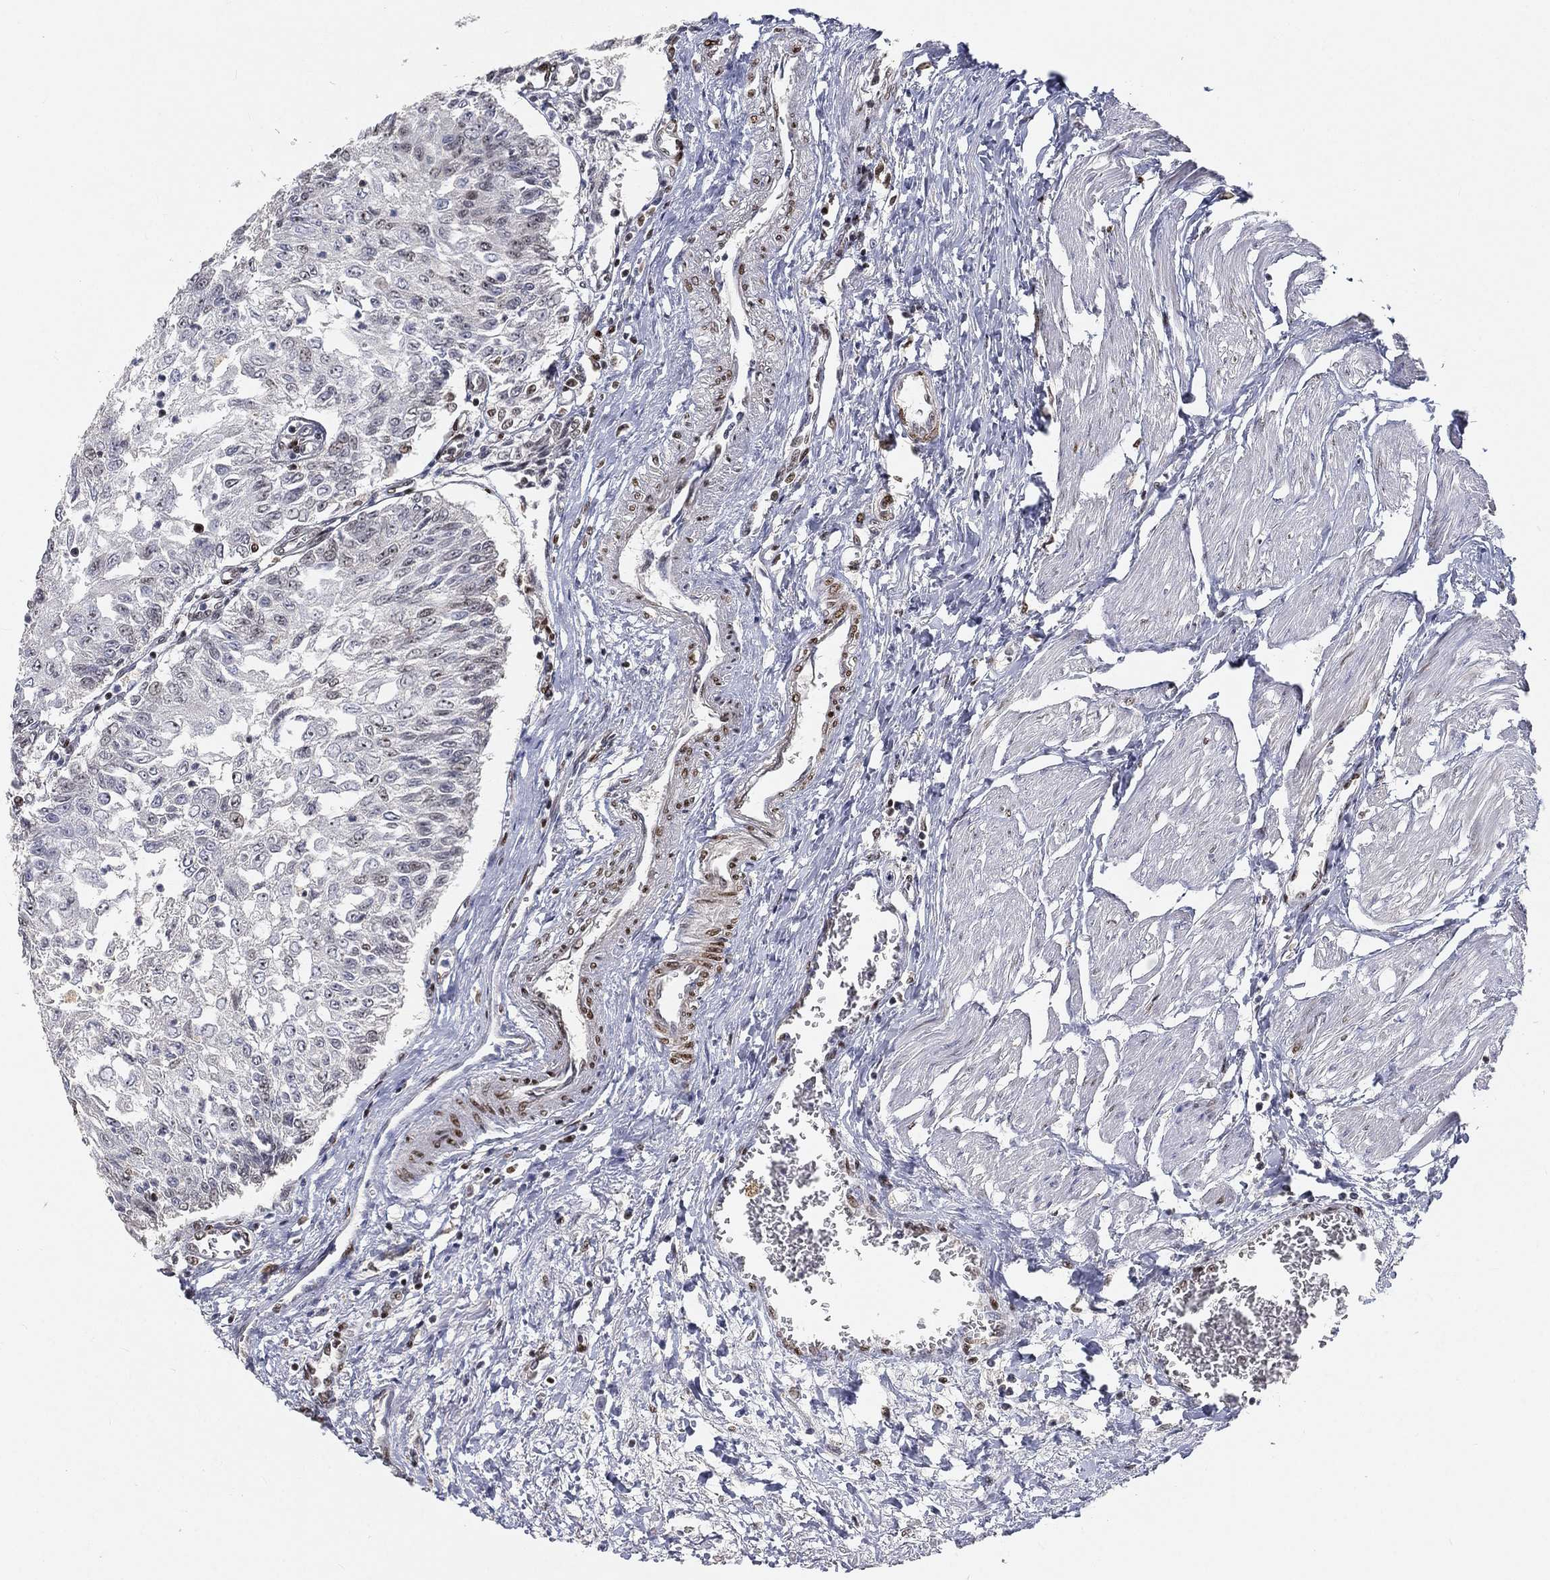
{"staining": {"intensity": "negative", "quantity": "none", "location": "none"}, "tissue": "urothelial cancer", "cell_type": "Tumor cells", "image_type": "cancer", "snomed": [{"axis": "morphology", "description": "Urothelial carcinoma, Low grade"}, {"axis": "topography", "description": "Urinary bladder"}], "caption": "DAB immunohistochemical staining of human urothelial cancer displays no significant positivity in tumor cells.", "gene": "CRTC3", "patient": {"sex": "male", "age": 78}}